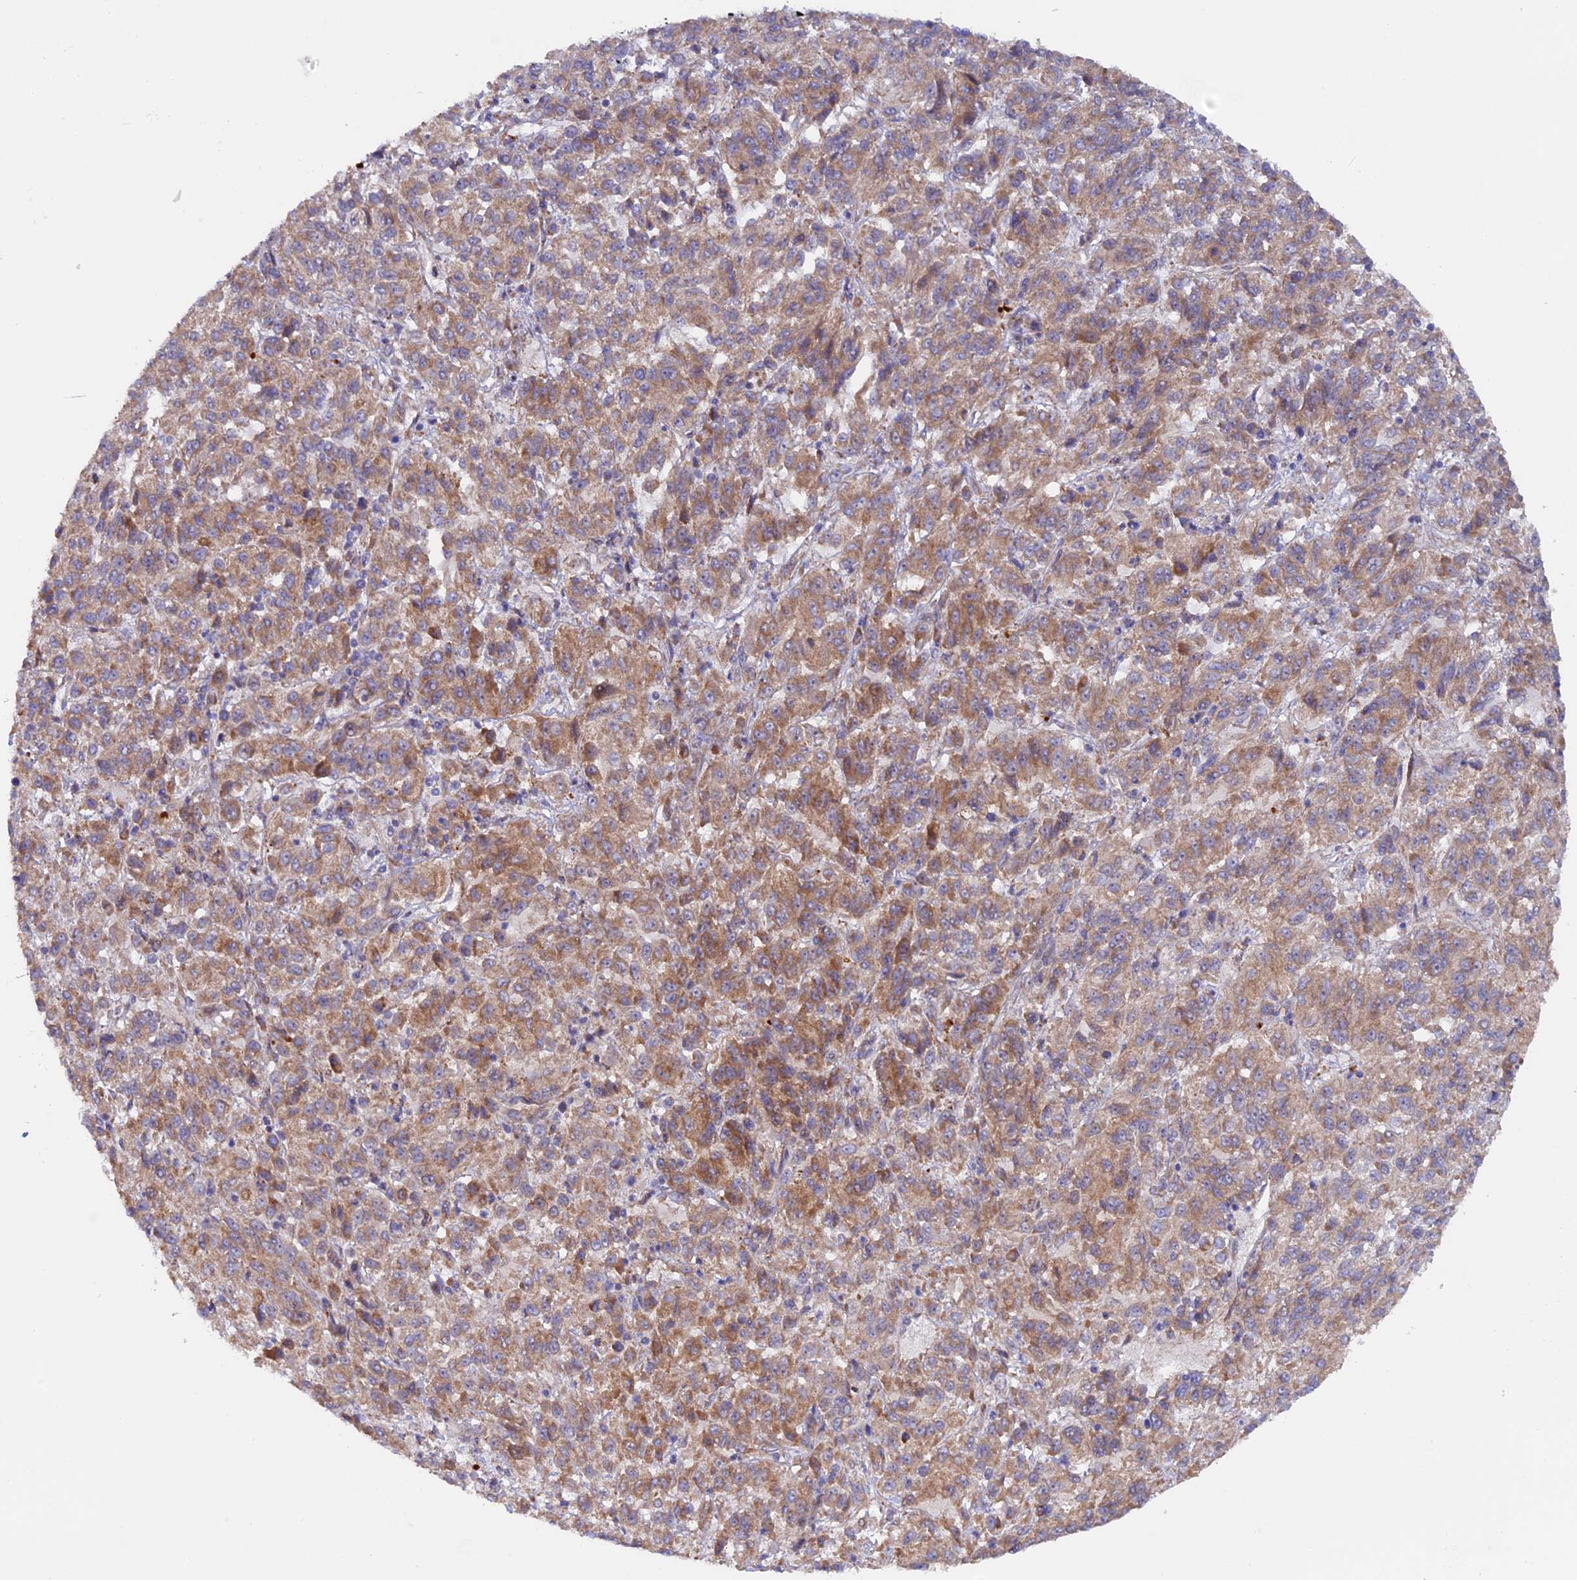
{"staining": {"intensity": "moderate", "quantity": "25%-75%", "location": "cytoplasmic/membranous"}, "tissue": "melanoma", "cell_type": "Tumor cells", "image_type": "cancer", "snomed": [{"axis": "morphology", "description": "Malignant melanoma, Metastatic site"}, {"axis": "topography", "description": "Lung"}], "caption": "Moderate cytoplasmic/membranous protein expression is seen in about 25%-75% of tumor cells in malignant melanoma (metastatic site).", "gene": "DUS3L", "patient": {"sex": "male", "age": 64}}